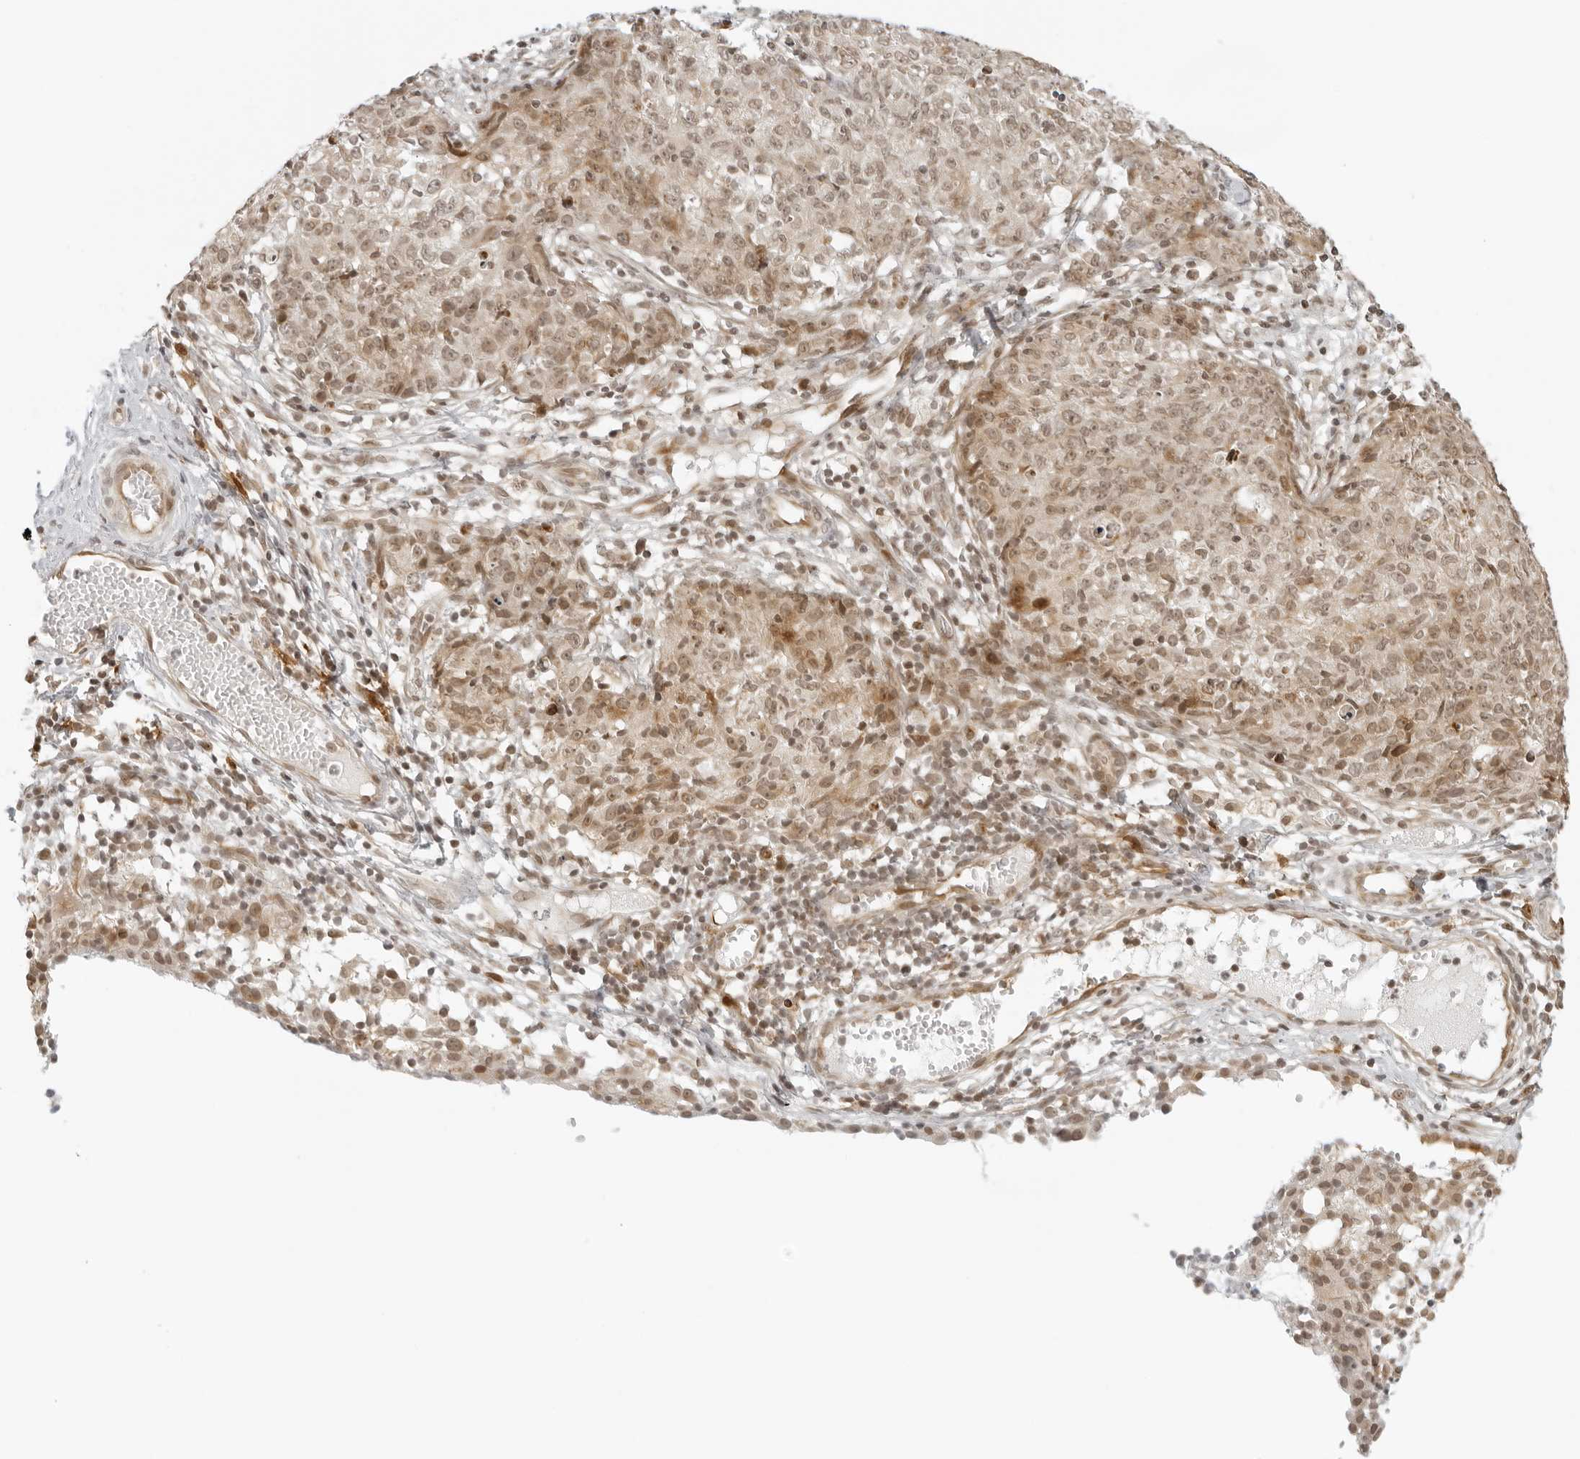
{"staining": {"intensity": "moderate", "quantity": ">75%", "location": "cytoplasmic/membranous,nuclear"}, "tissue": "ovarian cancer", "cell_type": "Tumor cells", "image_type": "cancer", "snomed": [{"axis": "morphology", "description": "Carcinoma, endometroid"}, {"axis": "topography", "description": "Ovary"}], "caption": "There is medium levels of moderate cytoplasmic/membranous and nuclear staining in tumor cells of ovarian endometroid carcinoma, as demonstrated by immunohistochemical staining (brown color).", "gene": "ZNF407", "patient": {"sex": "female", "age": 42}}